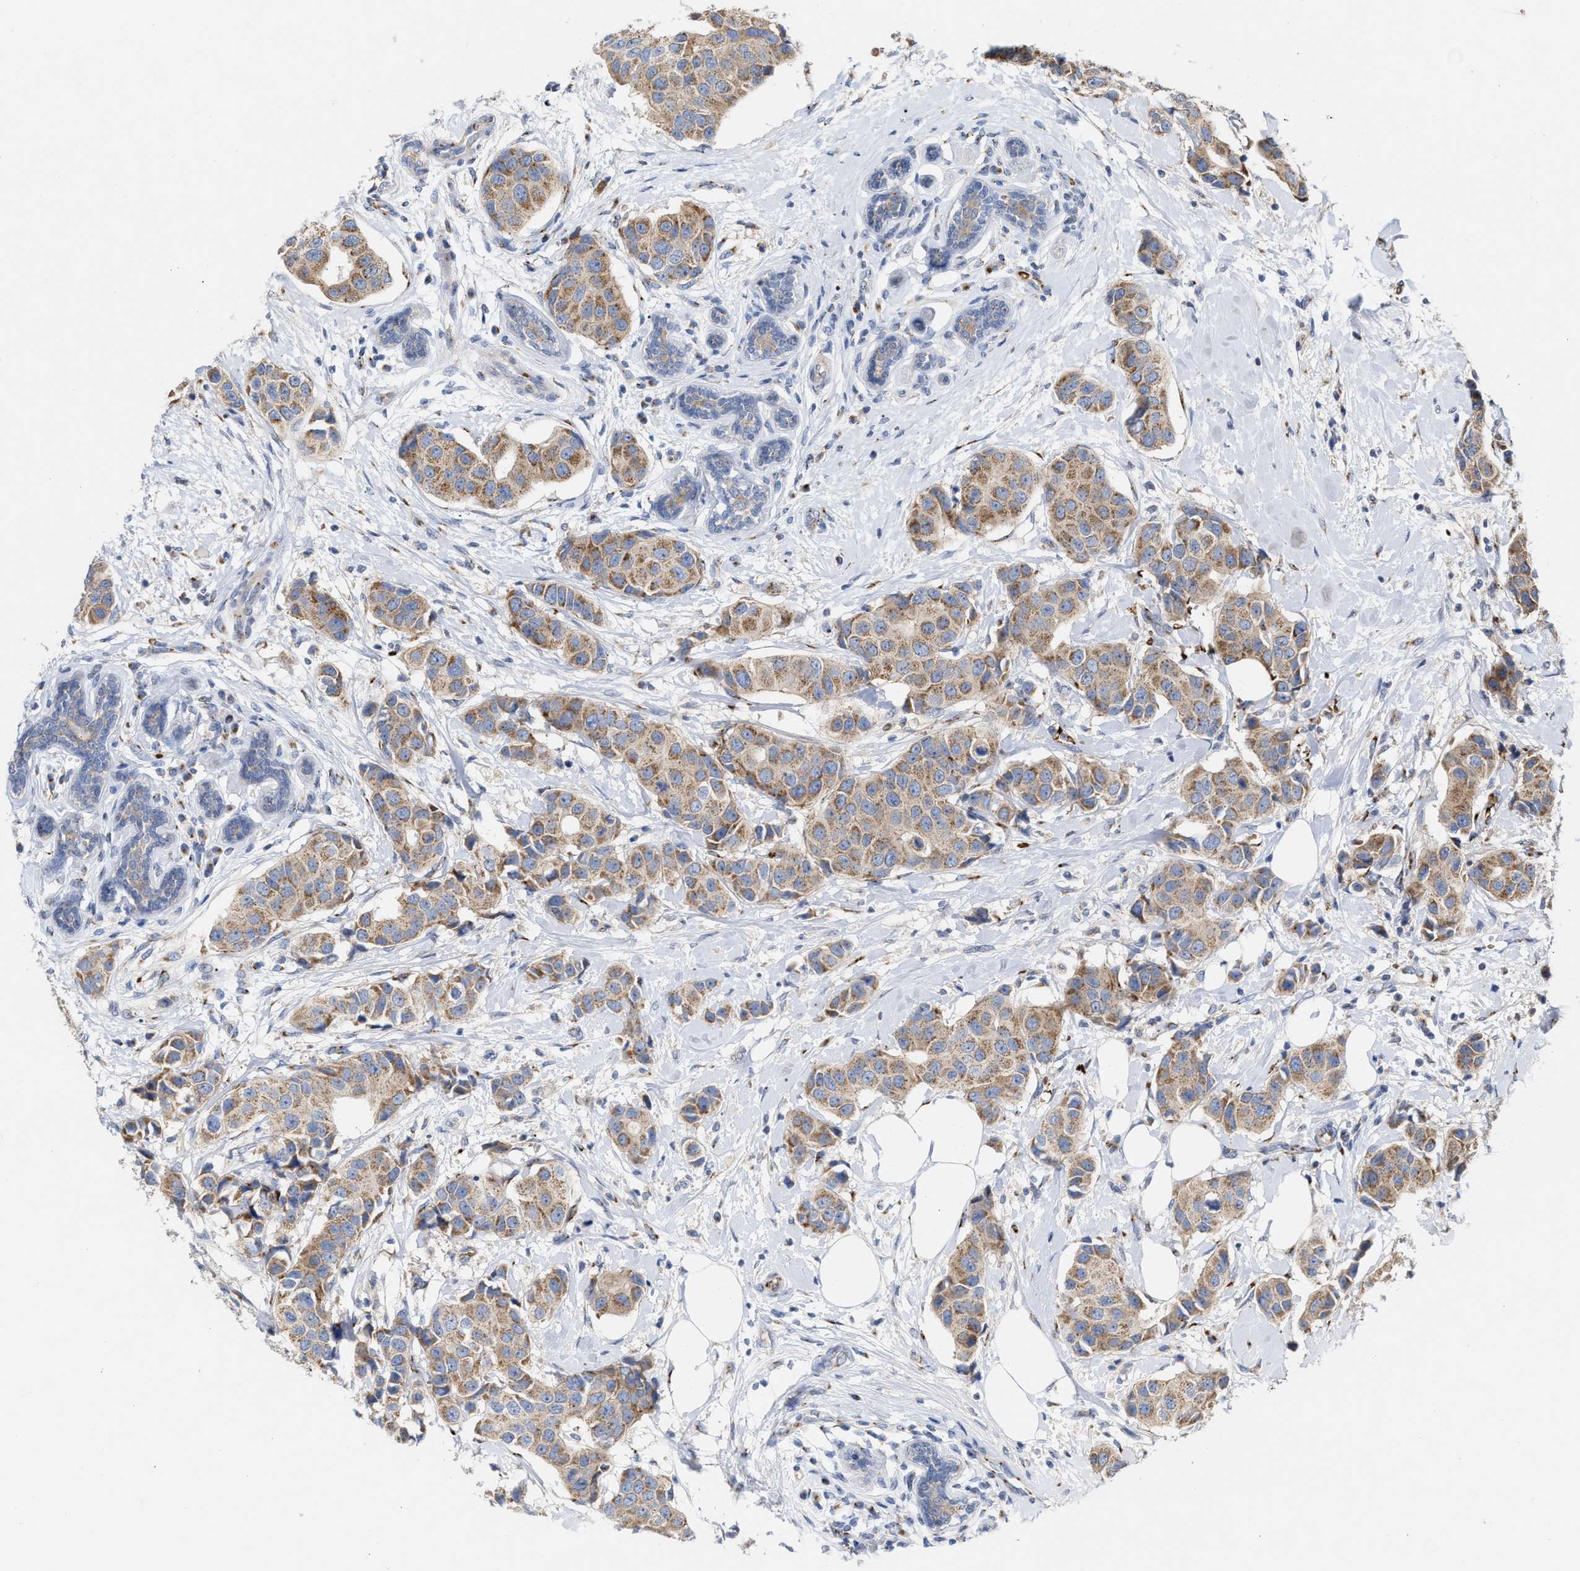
{"staining": {"intensity": "moderate", "quantity": ">75%", "location": "cytoplasmic/membranous"}, "tissue": "breast cancer", "cell_type": "Tumor cells", "image_type": "cancer", "snomed": [{"axis": "morphology", "description": "Normal tissue, NOS"}, {"axis": "morphology", "description": "Duct carcinoma"}, {"axis": "topography", "description": "Breast"}], "caption": "An image showing moderate cytoplasmic/membranous expression in approximately >75% of tumor cells in breast cancer, as visualized by brown immunohistochemical staining.", "gene": "CCL2", "patient": {"sex": "female", "age": 39}}